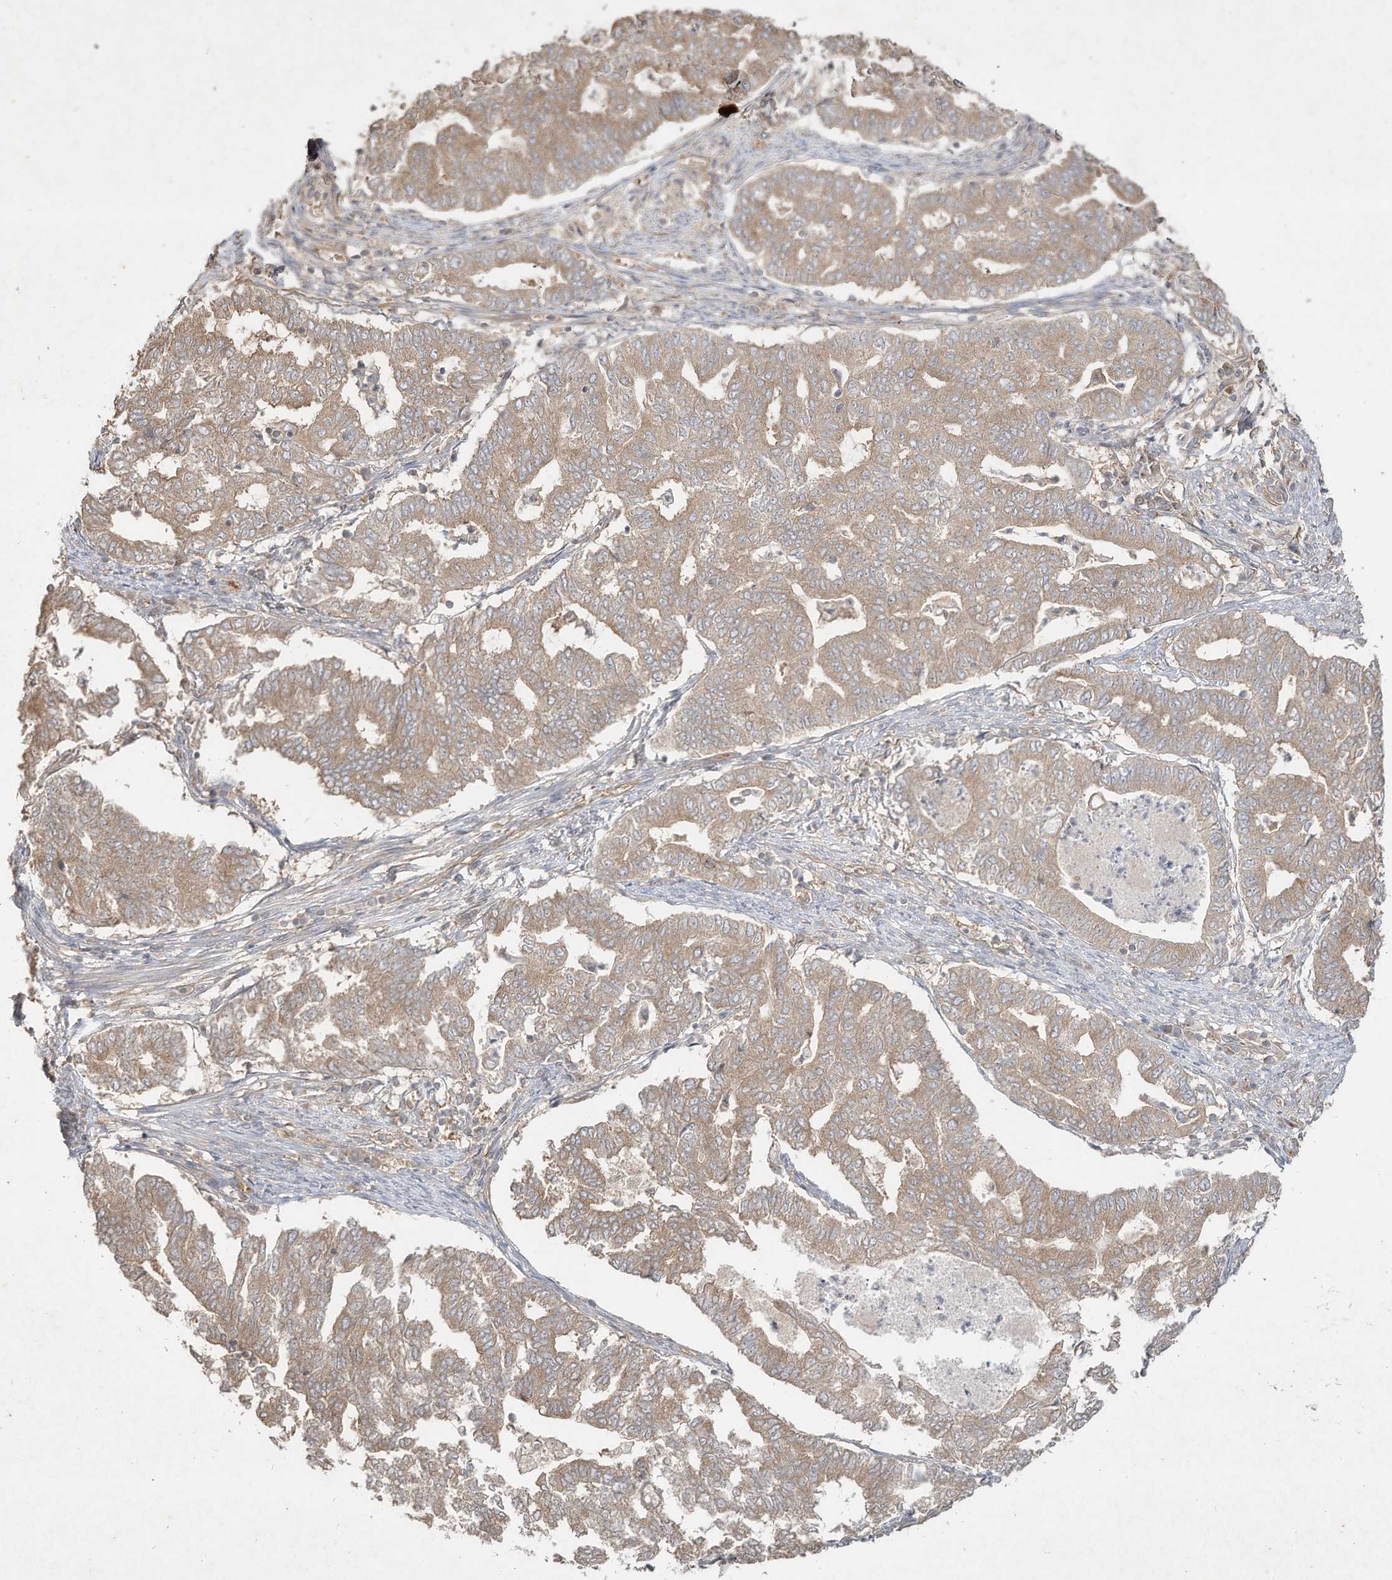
{"staining": {"intensity": "weak", "quantity": ">75%", "location": "cytoplasmic/membranous"}, "tissue": "endometrial cancer", "cell_type": "Tumor cells", "image_type": "cancer", "snomed": [{"axis": "morphology", "description": "Adenocarcinoma, NOS"}, {"axis": "topography", "description": "Endometrium"}], "caption": "Protein expression analysis of human endometrial cancer (adenocarcinoma) reveals weak cytoplasmic/membranous expression in about >75% of tumor cells. The protein is stained brown, and the nuclei are stained in blue (DAB (3,3'-diaminobenzidine) IHC with brightfield microscopy, high magnification).", "gene": "DYNC1I2", "patient": {"sex": "female", "age": 79}}